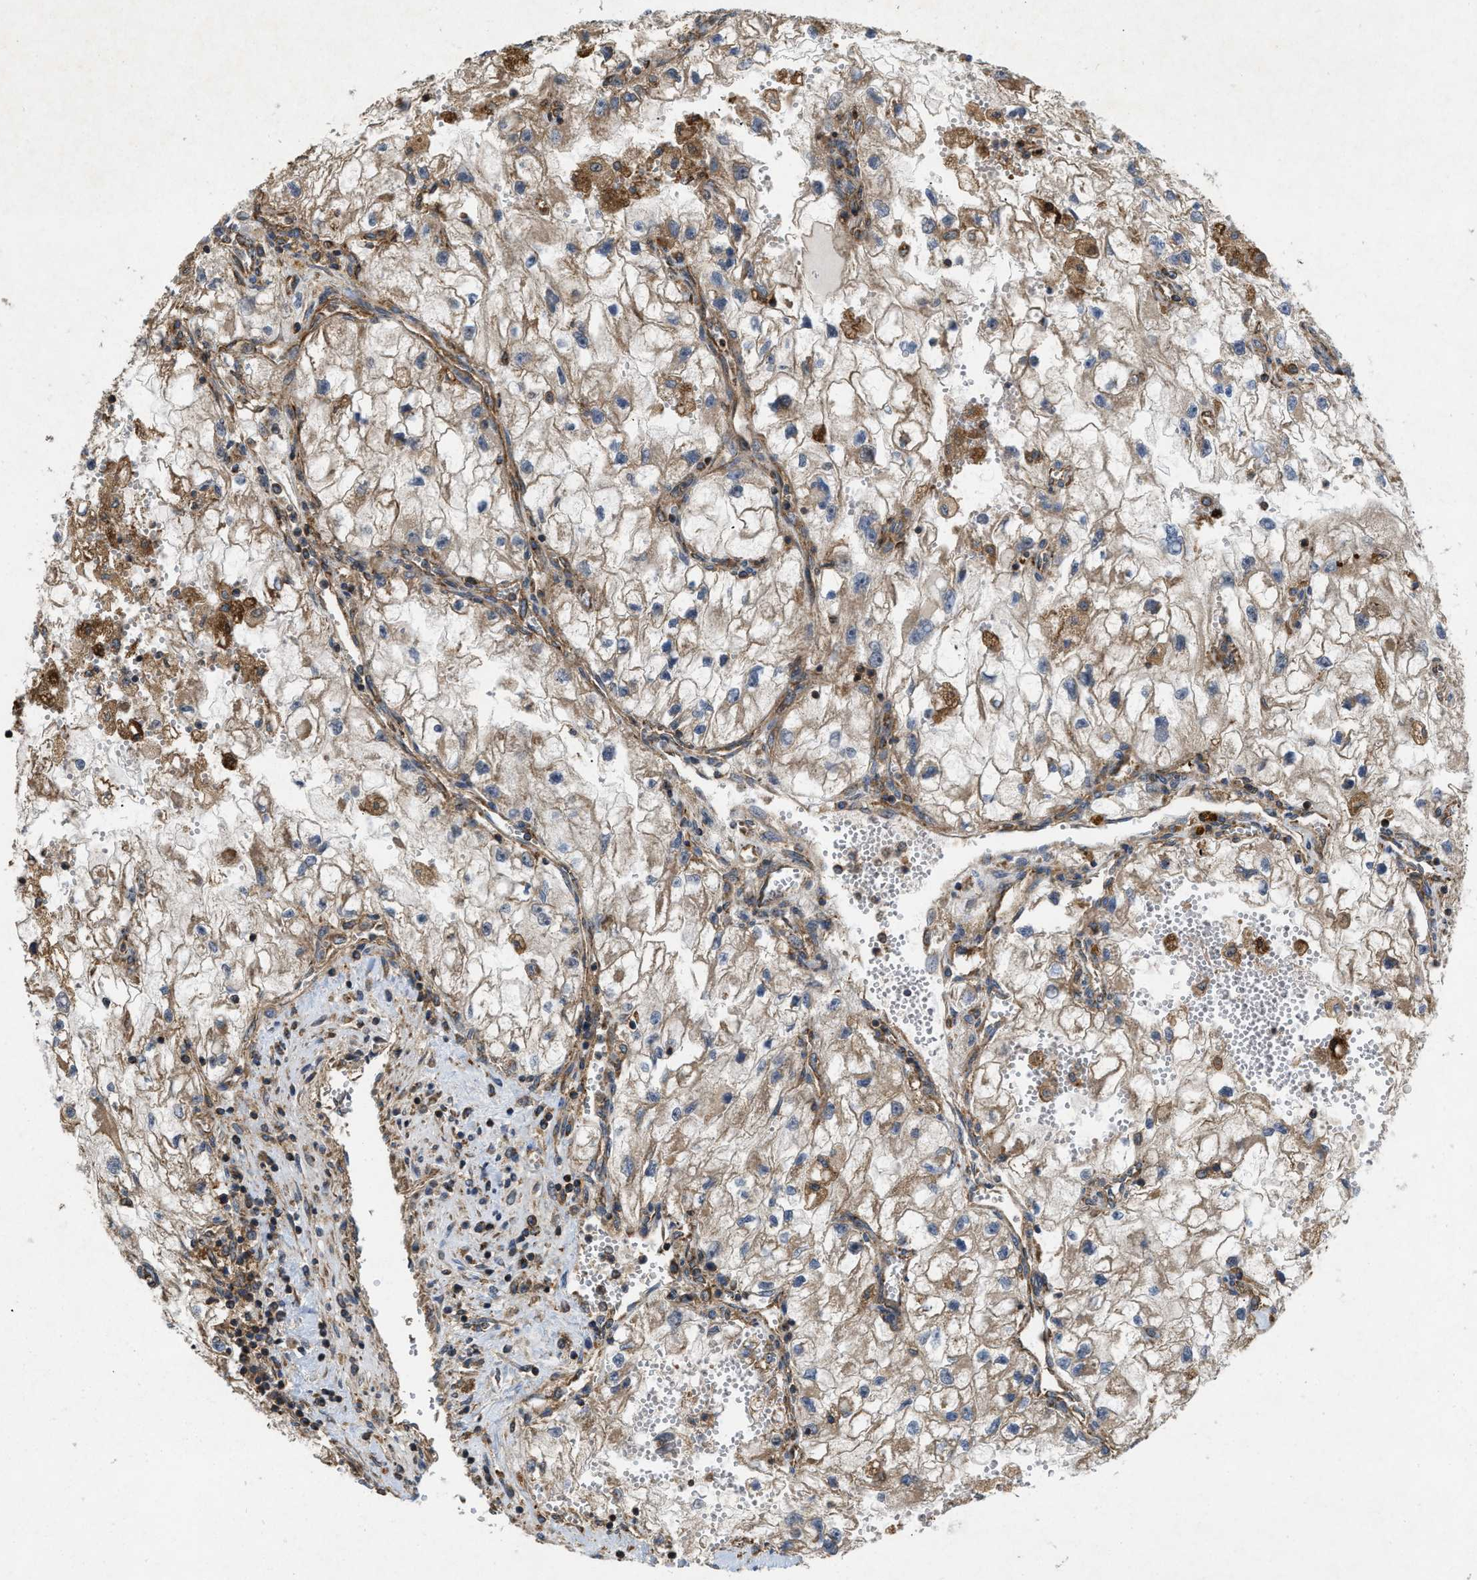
{"staining": {"intensity": "moderate", "quantity": "25%-75%", "location": "cytoplasmic/membranous"}, "tissue": "renal cancer", "cell_type": "Tumor cells", "image_type": "cancer", "snomed": [{"axis": "morphology", "description": "Adenocarcinoma, NOS"}, {"axis": "topography", "description": "Kidney"}], "caption": "A brown stain highlights moderate cytoplasmic/membranous positivity of a protein in human renal cancer (adenocarcinoma) tumor cells.", "gene": "GNB4", "patient": {"sex": "female", "age": 70}}